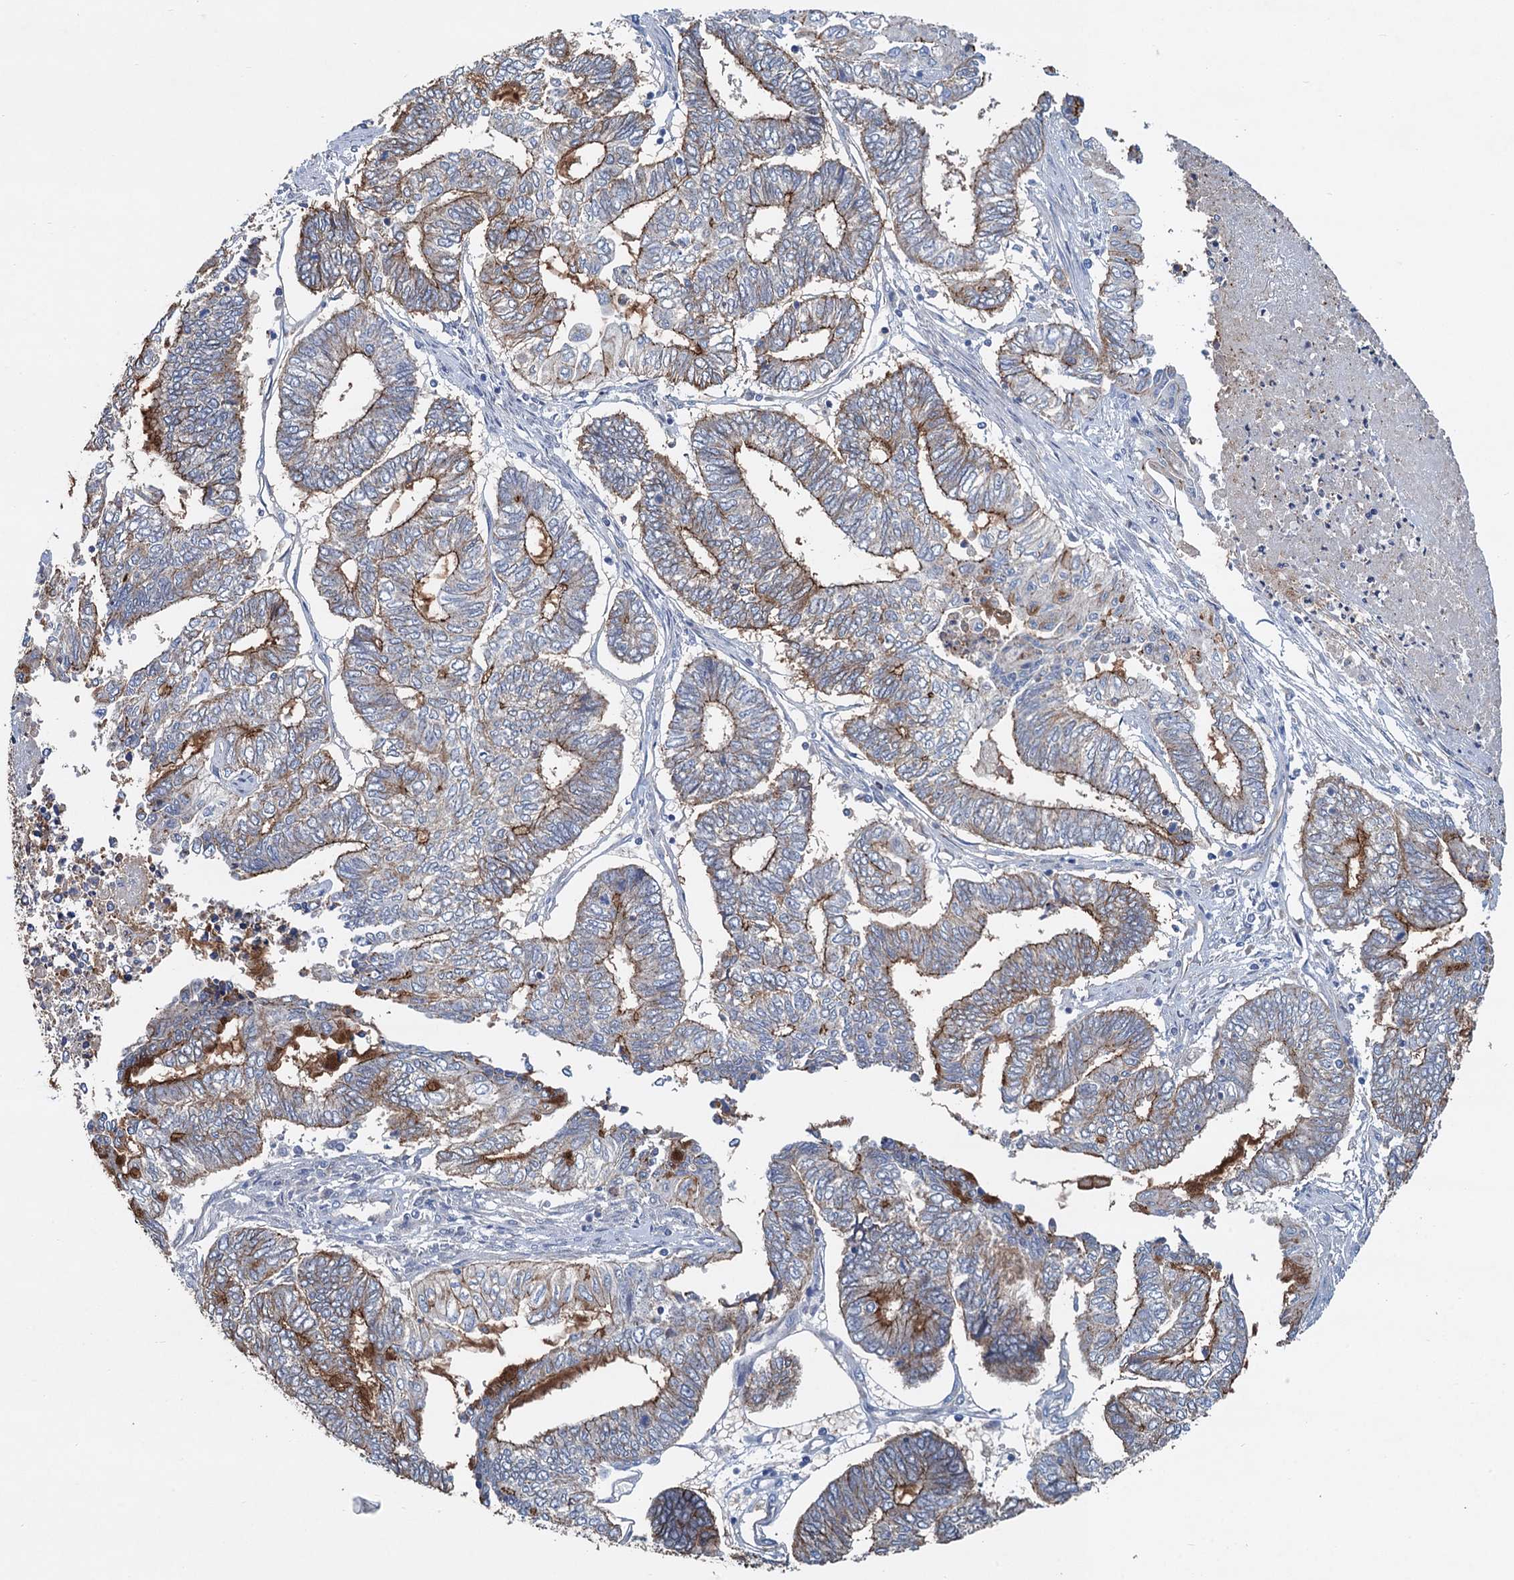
{"staining": {"intensity": "moderate", "quantity": ">75%", "location": "cytoplasmic/membranous"}, "tissue": "endometrial cancer", "cell_type": "Tumor cells", "image_type": "cancer", "snomed": [{"axis": "morphology", "description": "Adenocarcinoma, NOS"}, {"axis": "topography", "description": "Uterus"}, {"axis": "topography", "description": "Endometrium"}], "caption": "Protein staining of adenocarcinoma (endometrial) tissue demonstrates moderate cytoplasmic/membranous positivity in about >75% of tumor cells. The protein of interest is stained brown, and the nuclei are stained in blue (DAB (3,3'-diaminobenzidine) IHC with brightfield microscopy, high magnification).", "gene": "DGLUCY", "patient": {"sex": "female", "age": 70}}